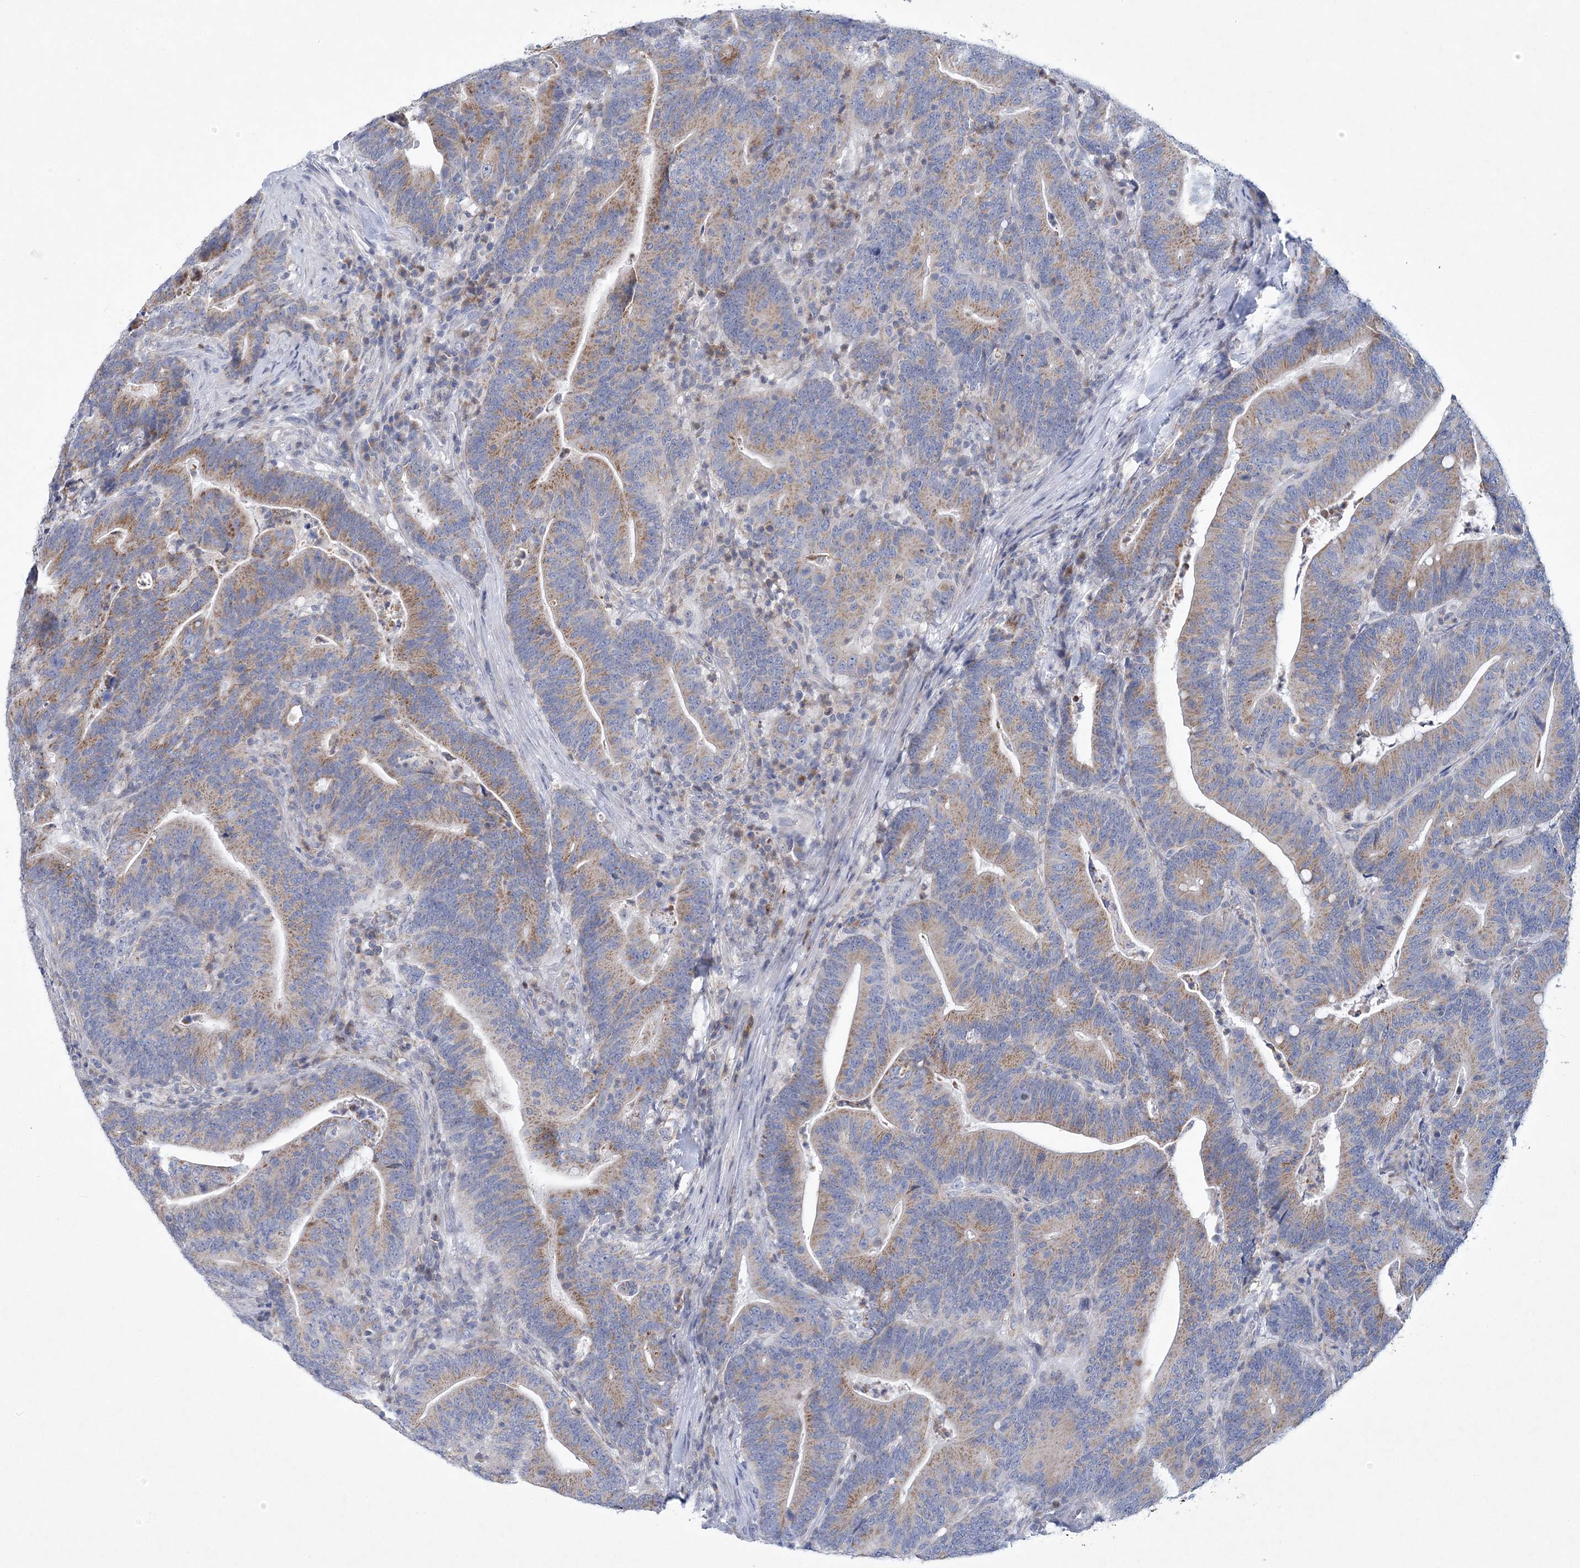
{"staining": {"intensity": "moderate", "quantity": "25%-75%", "location": "cytoplasmic/membranous"}, "tissue": "colorectal cancer", "cell_type": "Tumor cells", "image_type": "cancer", "snomed": [{"axis": "morphology", "description": "Adenocarcinoma, NOS"}, {"axis": "topography", "description": "Colon"}], "caption": "Brown immunohistochemical staining in colorectal adenocarcinoma reveals moderate cytoplasmic/membranous positivity in about 25%-75% of tumor cells.", "gene": "NIPAL1", "patient": {"sex": "female", "age": 67}}